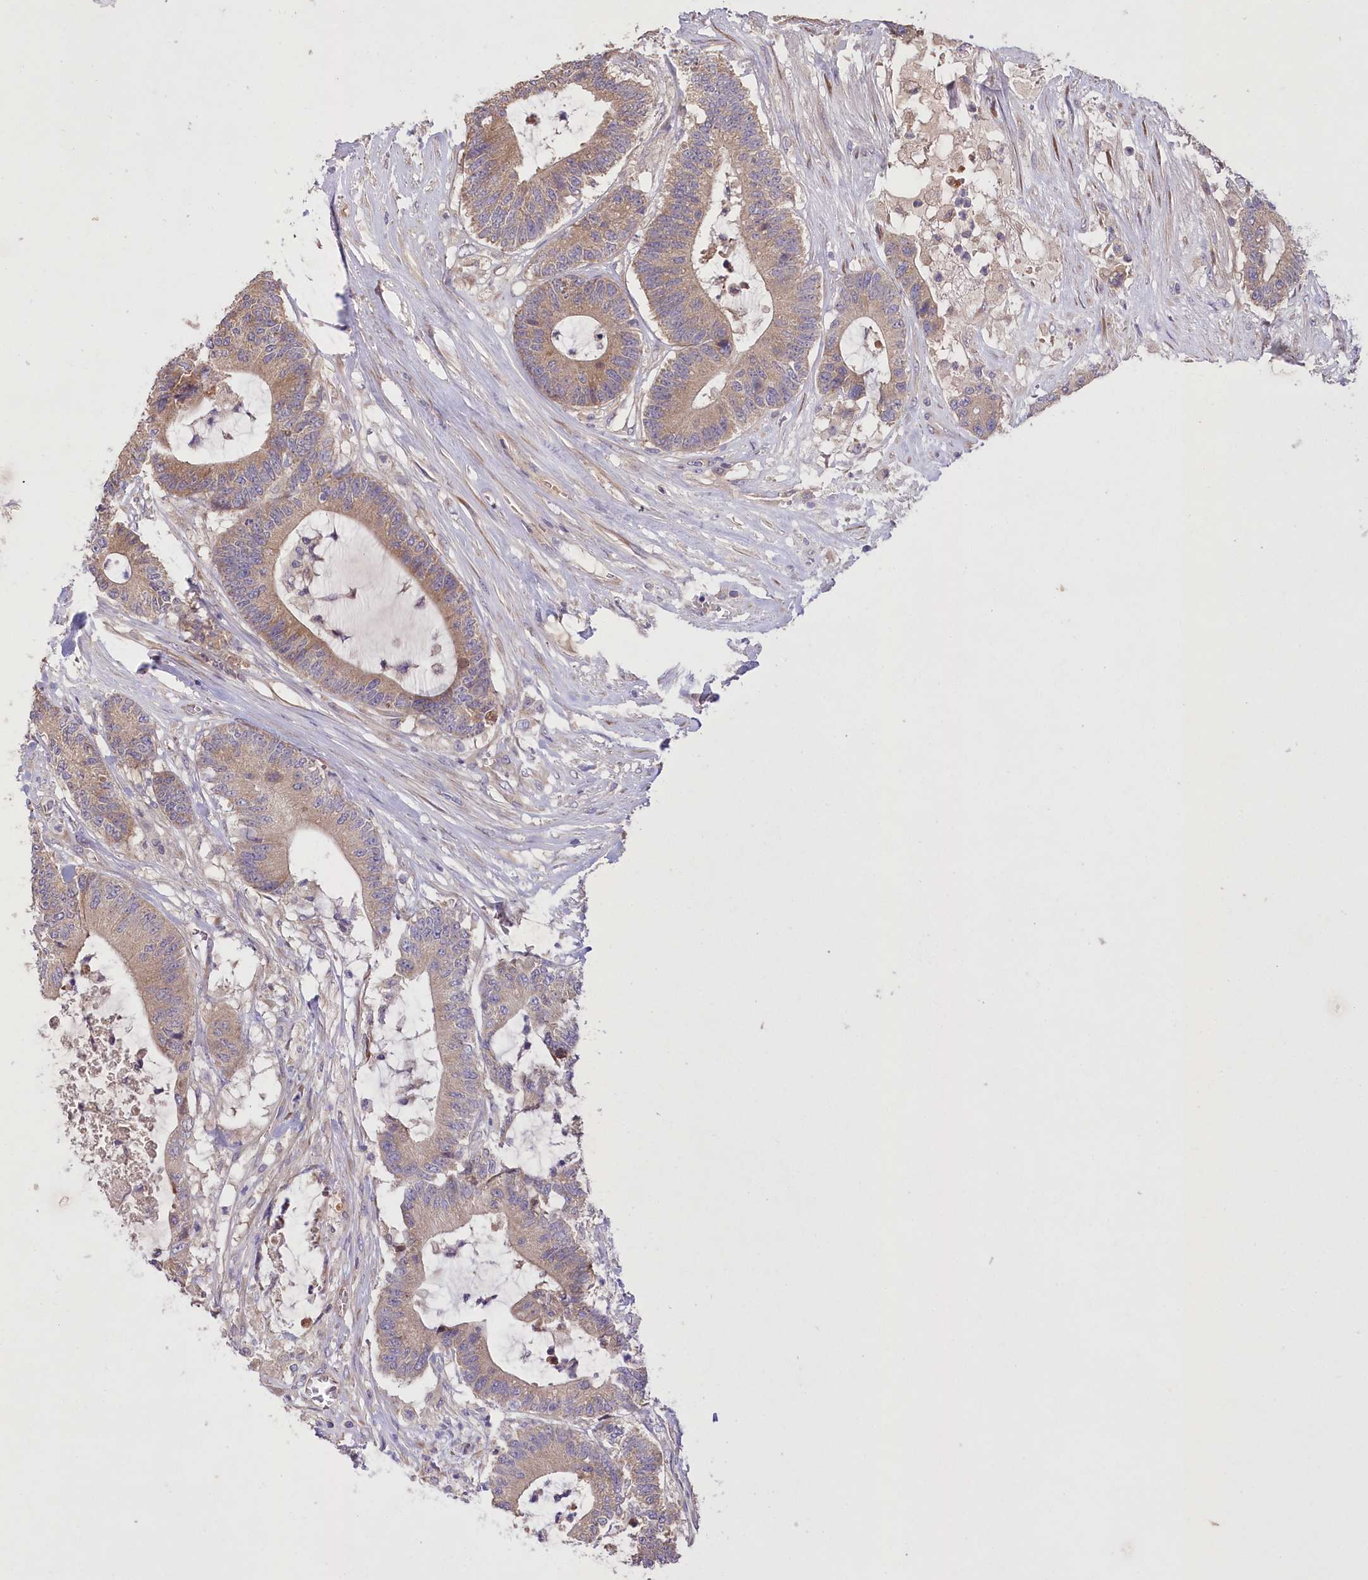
{"staining": {"intensity": "weak", "quantity": ">75%", "location": "cytoplasmic/membranous"}, "tissue": "colorectal cancer", "cell_type": "Tumor cells", "image_type": "cancer", "snomed": [{"axis": "morphology", "description": "Adenocarcinoma, NOS"}, {"axis": "topography", "description": "Colon"}], "caption": "High-power microscopy captured an immunohistochemistry (IHC) photomicrograph of colorectal cancer, revealing weak cytoplasmic/membranous staining in about >75% of tumor cells.", "gene": "PBLD", "patient": {"sex": "female", "age": 84}}